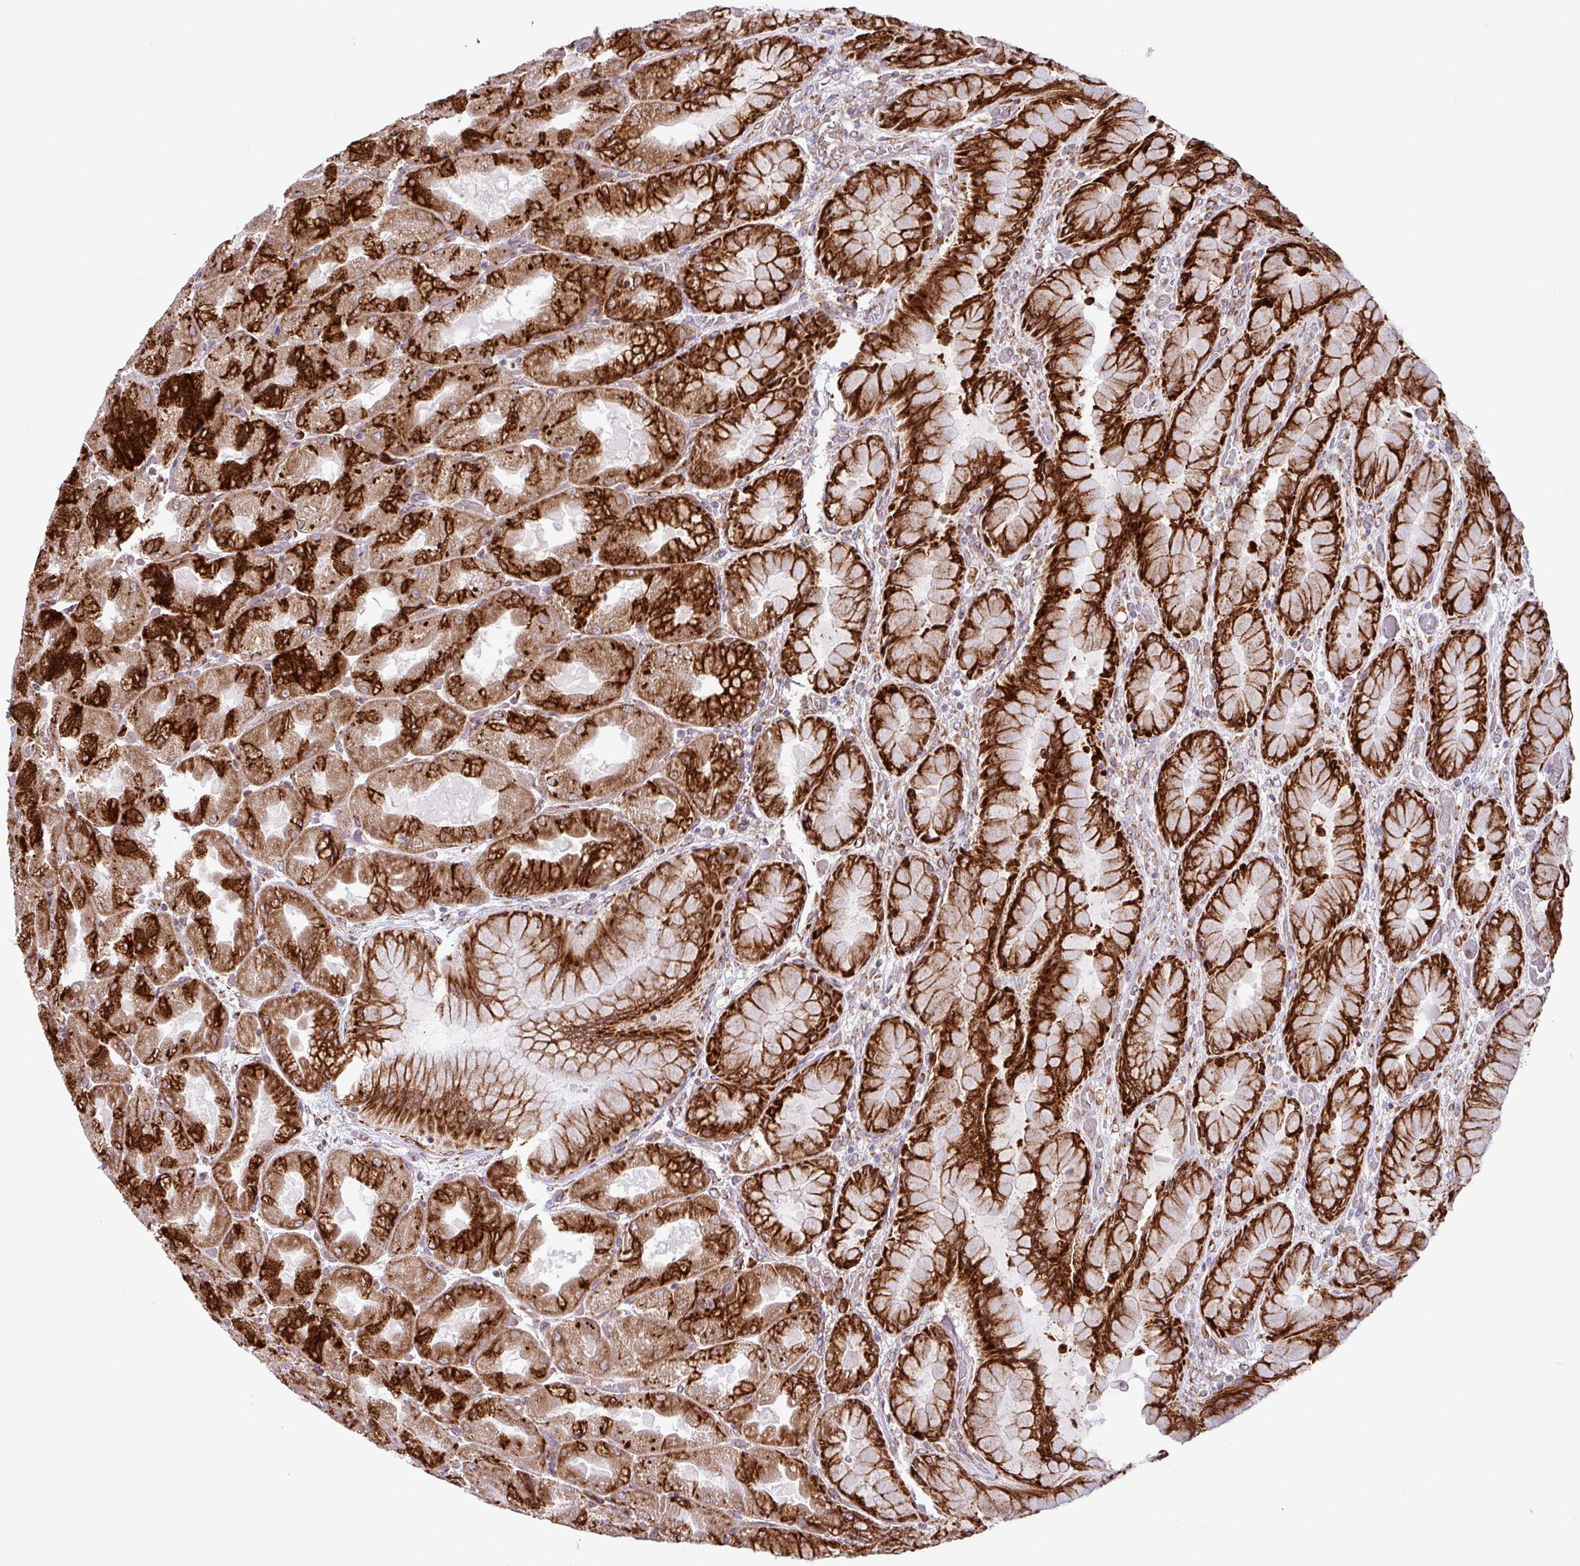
{"staining": {"intensity": "strong", "quantity": ">75%", "location": "cytoplasmic/membranous"}, "tissue": "stomach", "cell_type": "Glandular cells", "image_type": "normal", "snomed": [{"axis": "morphology", "description": "Normal tissue, NOS"}, {"axis": "topography", "description": "Stomach"}], "caption": "IHC micrograph of unremarkable stomach: human stomach stained using immunohistochemistry displays high levels of strong protein expression localized specifically in the cytoplasmic/membranous of glandular cells, appearing as a cytoplasmic/membranous brown color.", "gene": "SLC39A7", "patient": {"sex": "female", "age": 61}}